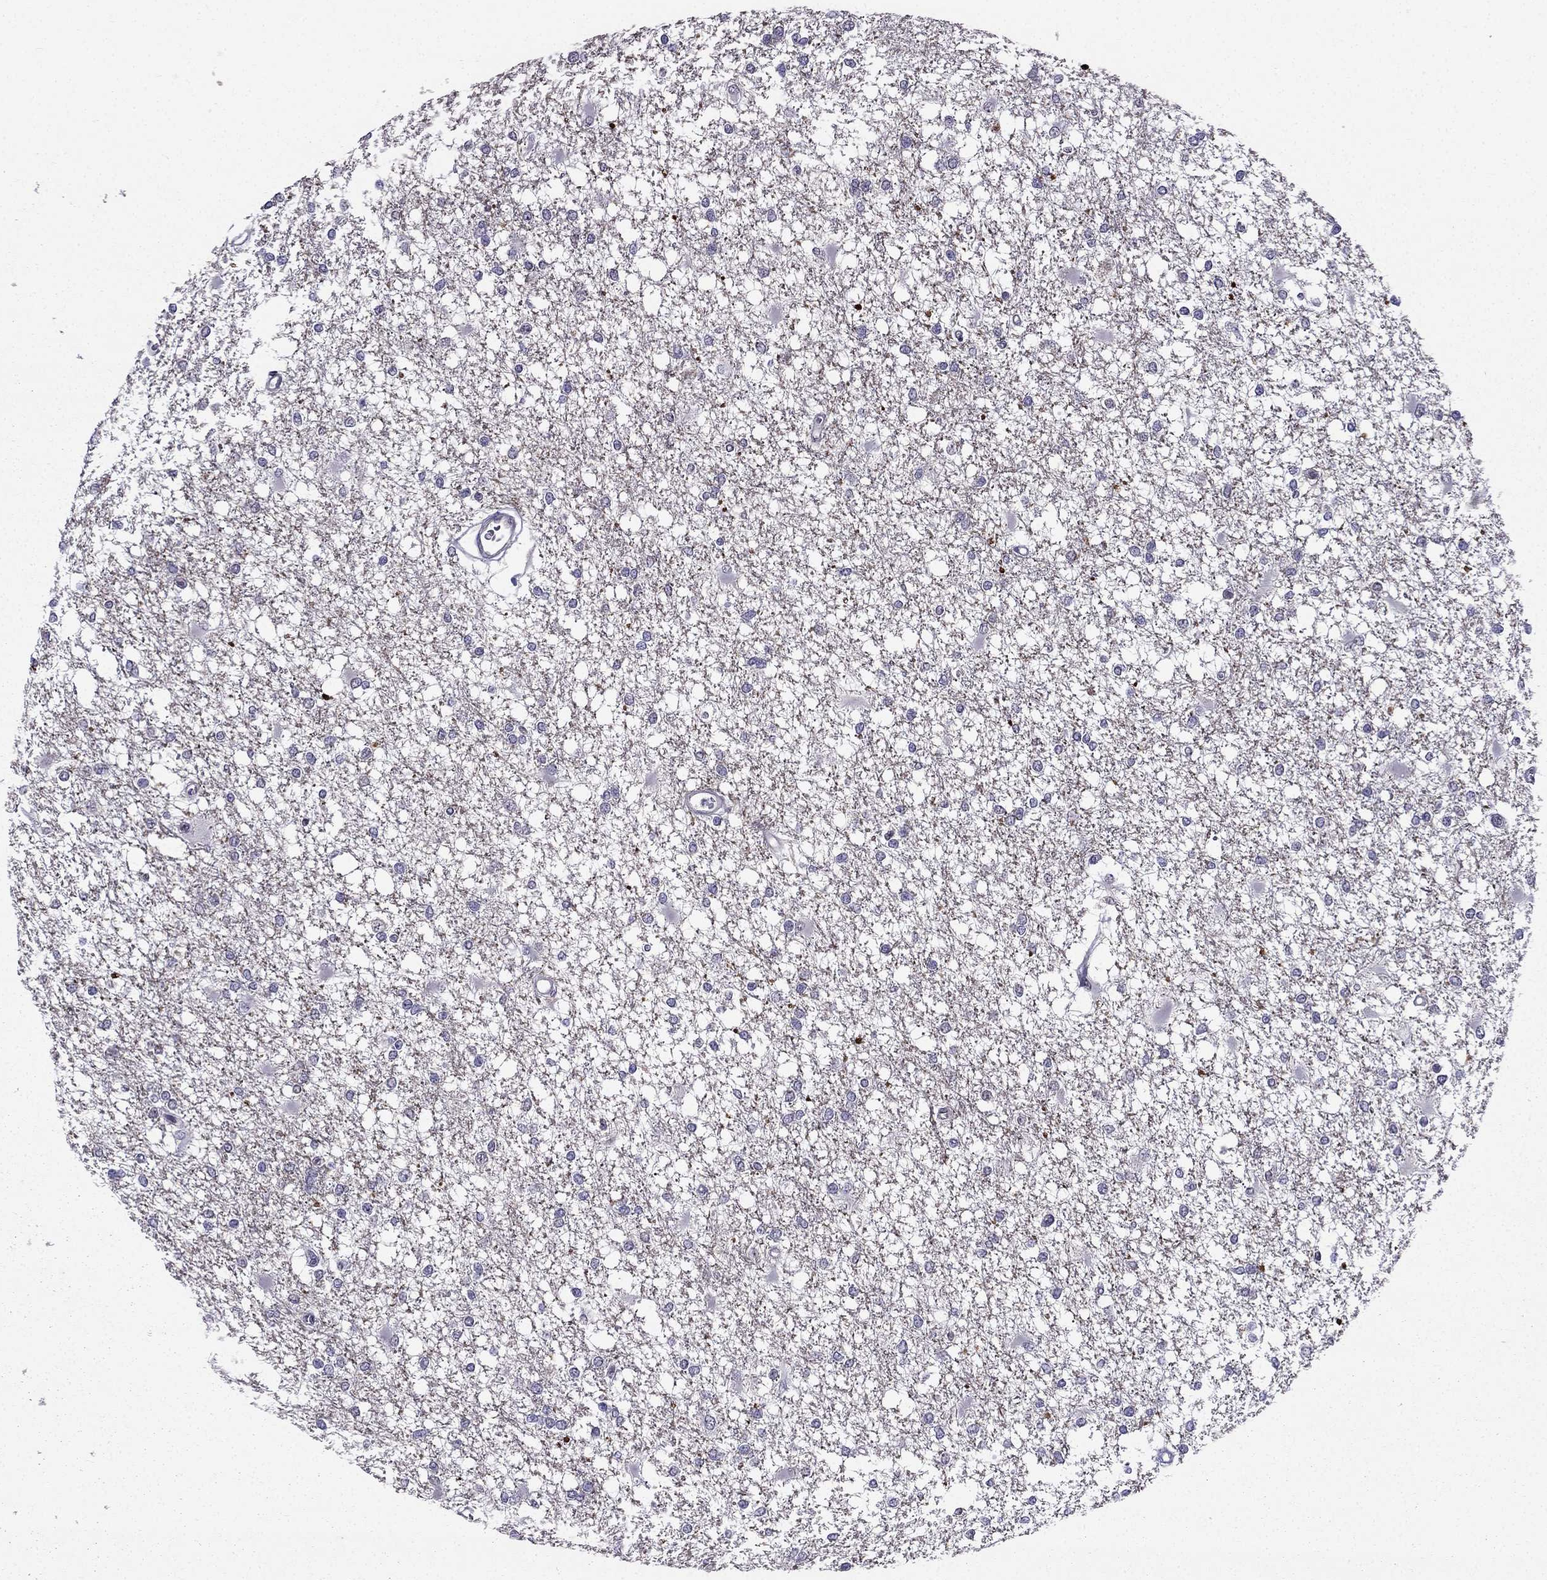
{"staining": {"intensity": "negative", "quantity": "none", "location": "none"}, "tissue": "glioma", "cell_type": "Tumor cells", "image_type": "cancer", "snomed": [{"axis": "morphology", "description": "Glioma, malignant, High grade"}, {"axis": "topography", "description": "Cerebral cortex"}], "caption": "Malignant high-grade glioma was stained to show a protein in brown. There is no significant positivity in tumor cells.", "gene": "AAK1", "patient": {"sex": "male", "age": 79}}